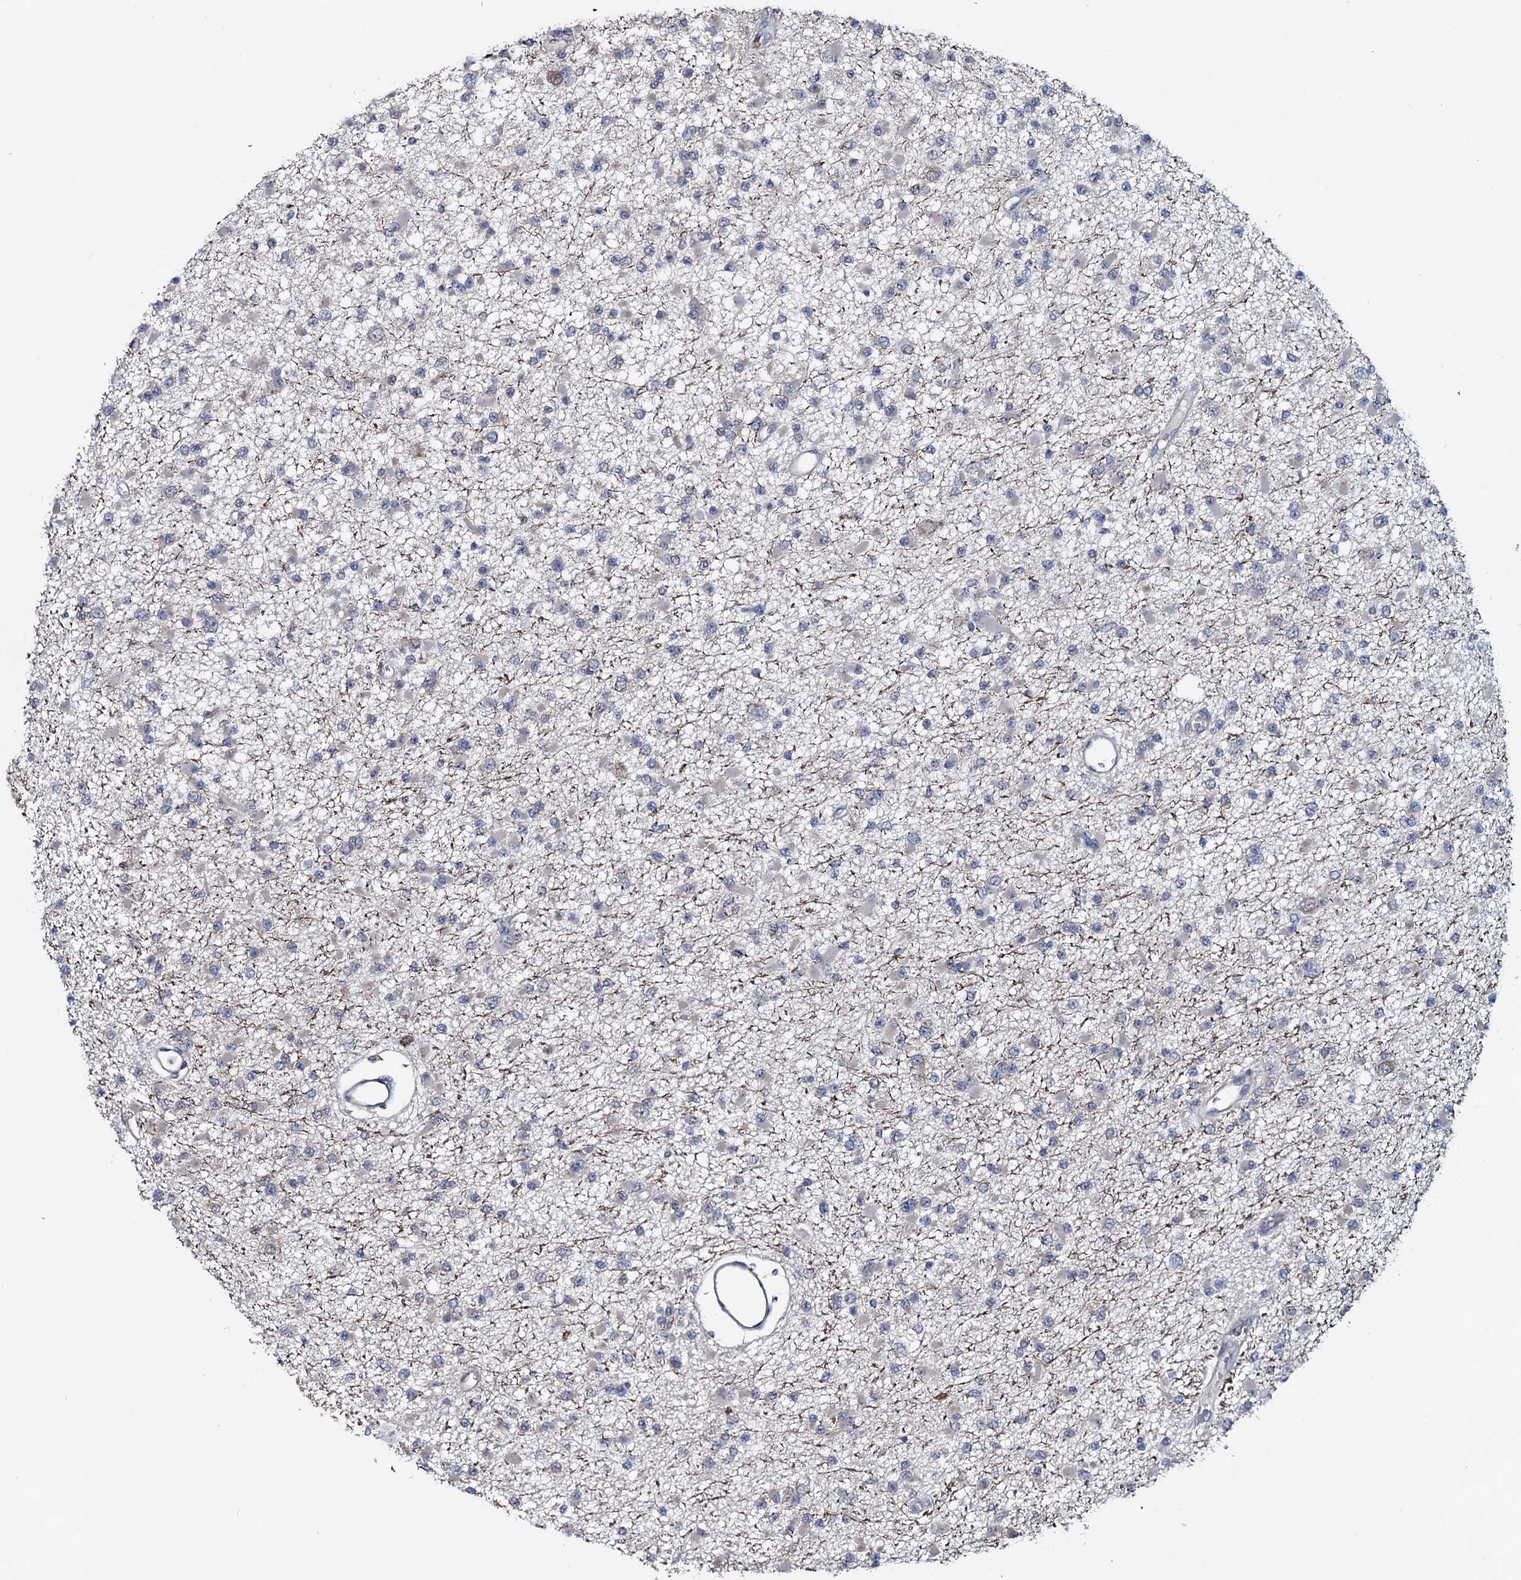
{"staining": {"intensity": "negative", "quantity": "none", "location": "none"}, "tissue": "glioma", "cell_type": "Tumor cells", "image_type": "cancer", "snomed": [{"axis": "morphology", "description": "Glioma, malignant, Low grade"}, {"axis": "topography", "description": "Brain"}], "caption": "Image shows no protein staining in tumor cells of glioma tissue. (Brightfield microscopy of DAB IHC at high magnification).", "gene": "OGFOD2", "patient": {"sex": "female", "age": 22}}